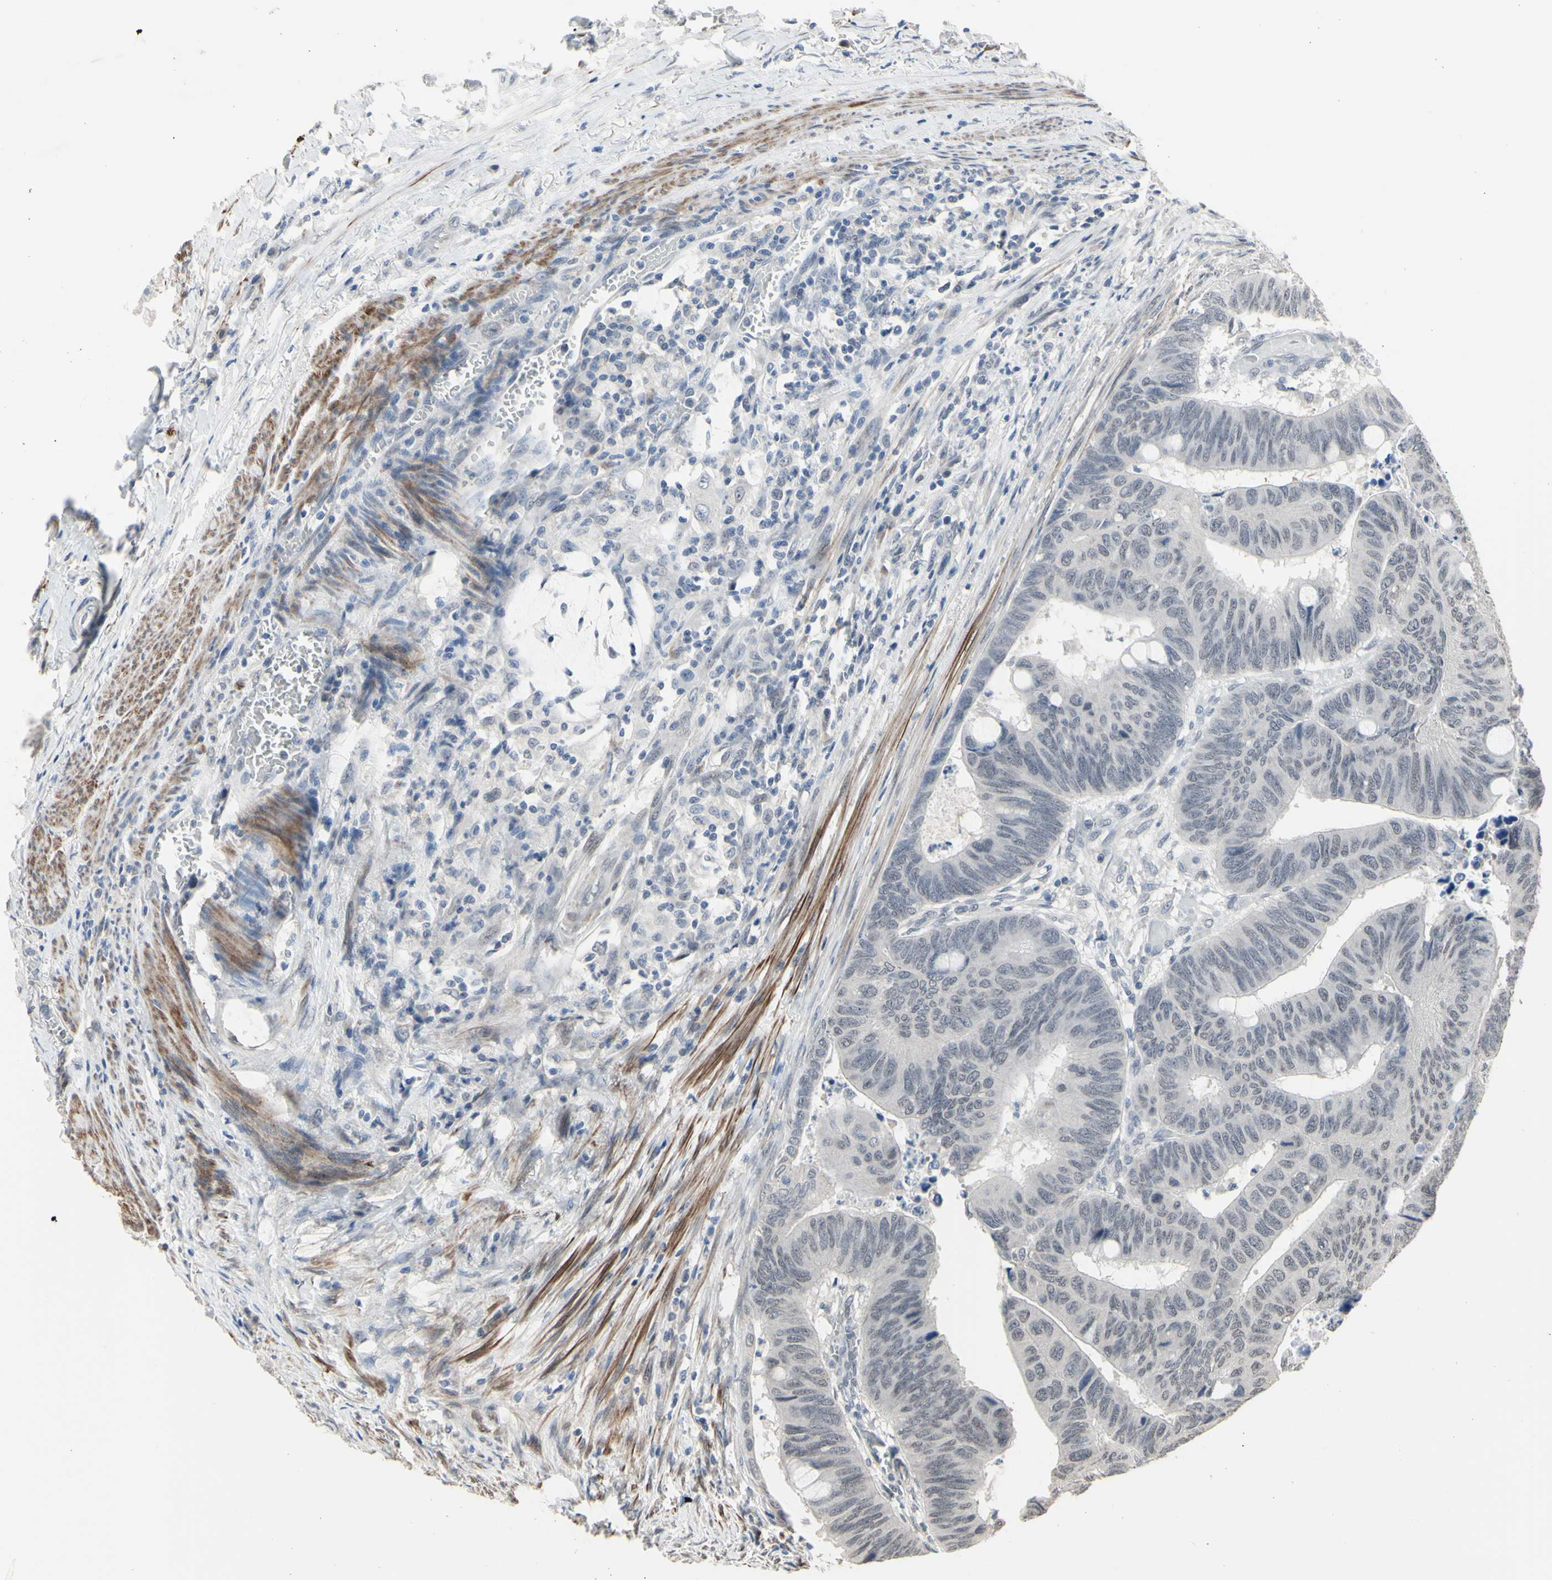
{"staining": {"intensity": "negative", "quantity": "none", "location": "none"}, "tissue": "colorectal cancer", "cell_type": "Tumor cells", "image_type": "cancer", "snomed": [{"axis": "morphology", "description": "Normal tissue, NOS"}, {"axis": "morphology", "description": "Adenocarcinoma, NOS"}, {"axis": "topography", "description": "Rectum"}, {"axis": "topography", "description": "Peripheral nerve tissue"}], "caption": "Colorectal adenocarcinoma was stained to show a protein in brown. There is no significant staining in tumor cells.", "gene": "ZNF174", "patient": {"sex": "male", "age": 92}}